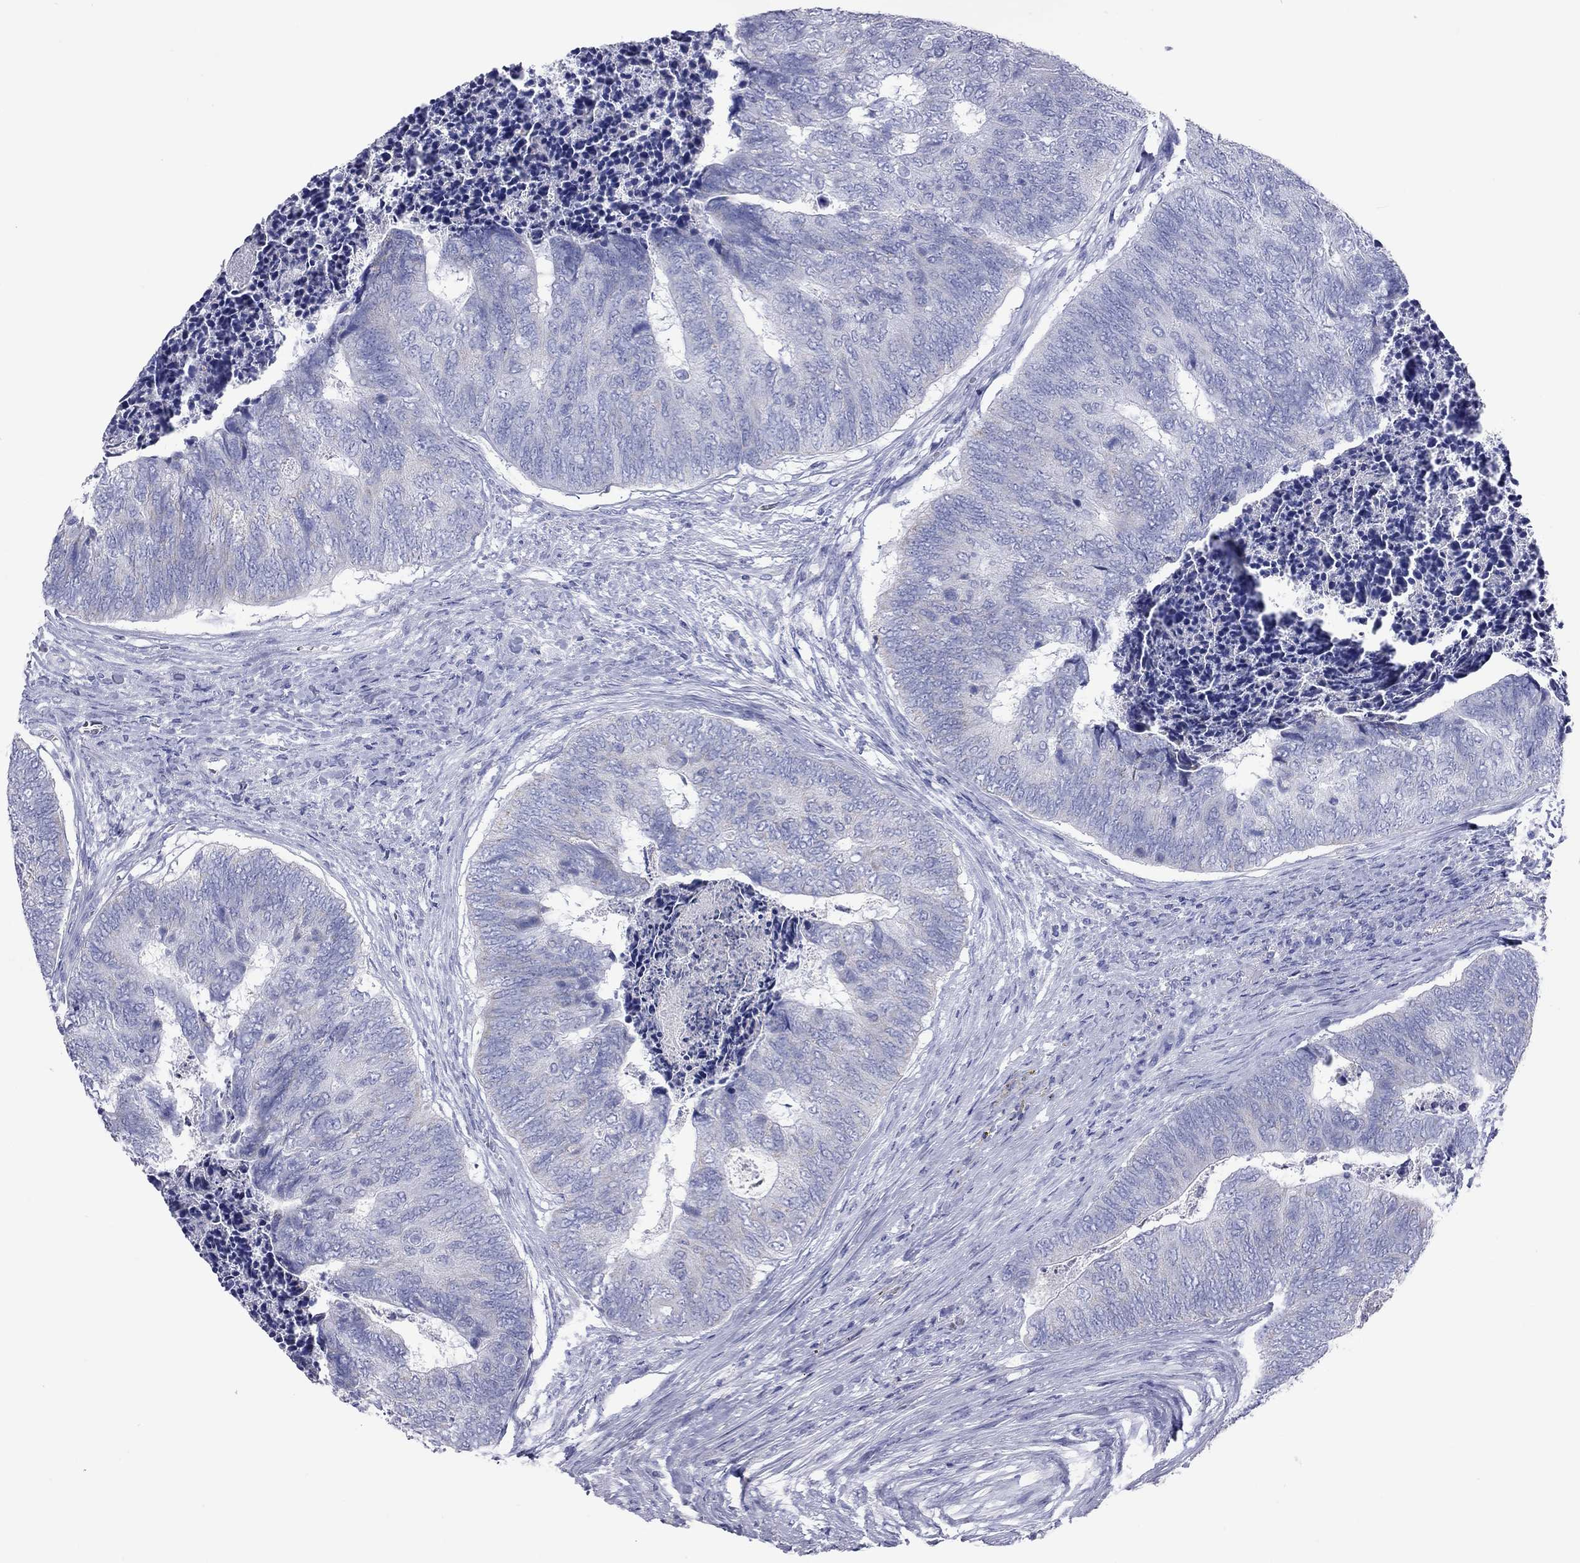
{"staining": {"intensity": "negative", "quantity": "none", "location": "none"}, "tissue": "colorectal cancer", "cell_type": "Tumor cells", "image_type": "cancer", "snomed": [{"axis": "morphology", "description": "Adenocarcinoma, NOS"}, {"axis": "topography", "description": "Colon"}], "caption": "Tumor cells are negative for brown protein staining in adenocarcinoma (colorectal).", "gene": "VSIG10", "patient": {"sex": "female", "age": 67}}